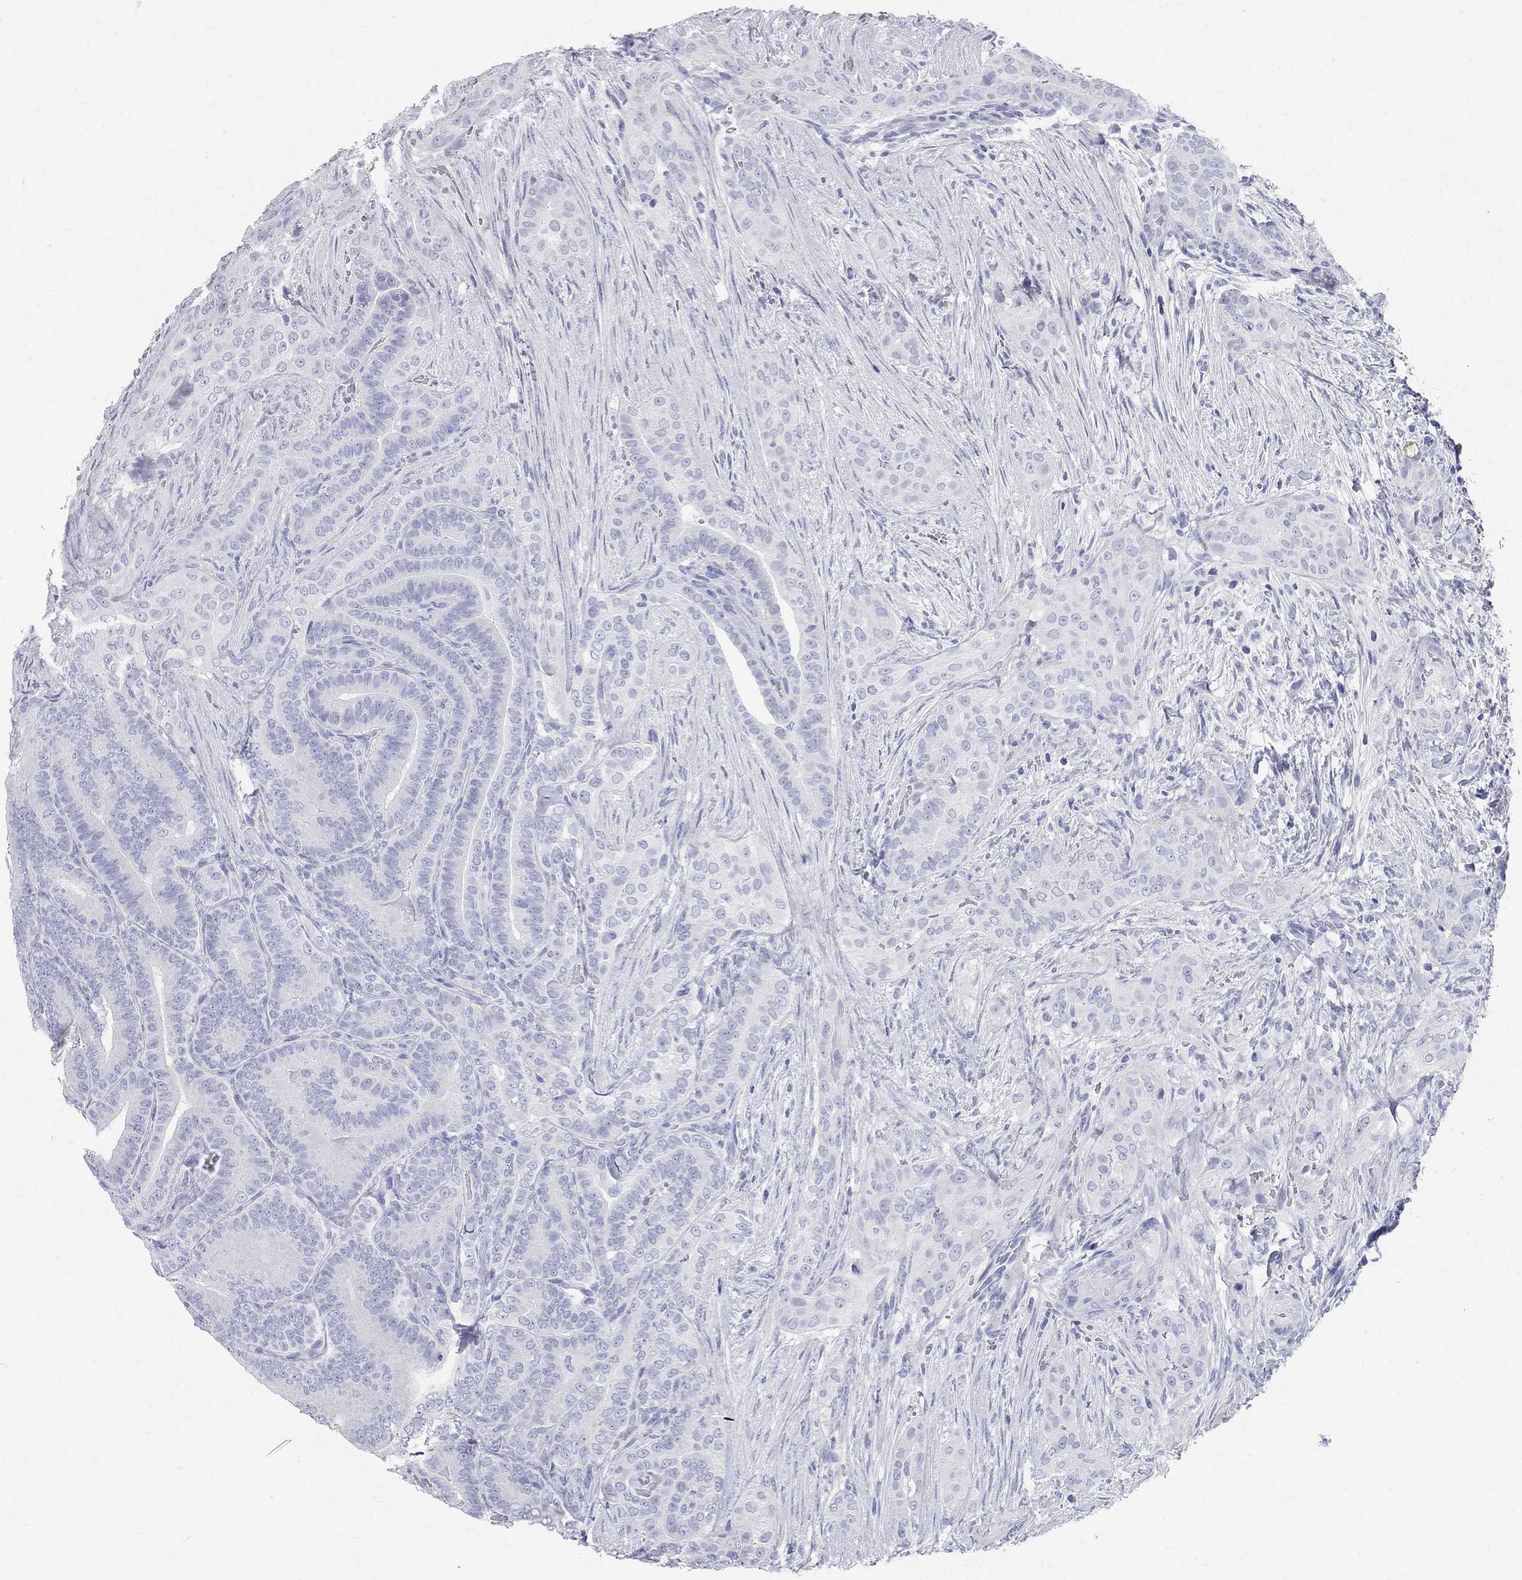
{"staining": {"intensity": "negative", "quantity": "none", "location": "none"}, "tissue": "thyroid cancer", "cell_type": "Tumor cells", "image_type": "cancer", "snomed": [{"axis": "morphology", "description": "Papillary adenocarcinoma, NOS"}, {"axis": "topography", "description": "Thyroid gland"}], "caption": "Immunohistochemistry (IHC) of human thyroid cancer exhibits no staining in tumor cells.", "gene": "AOX1", "patient": {"sex": "male", "age": 61}}